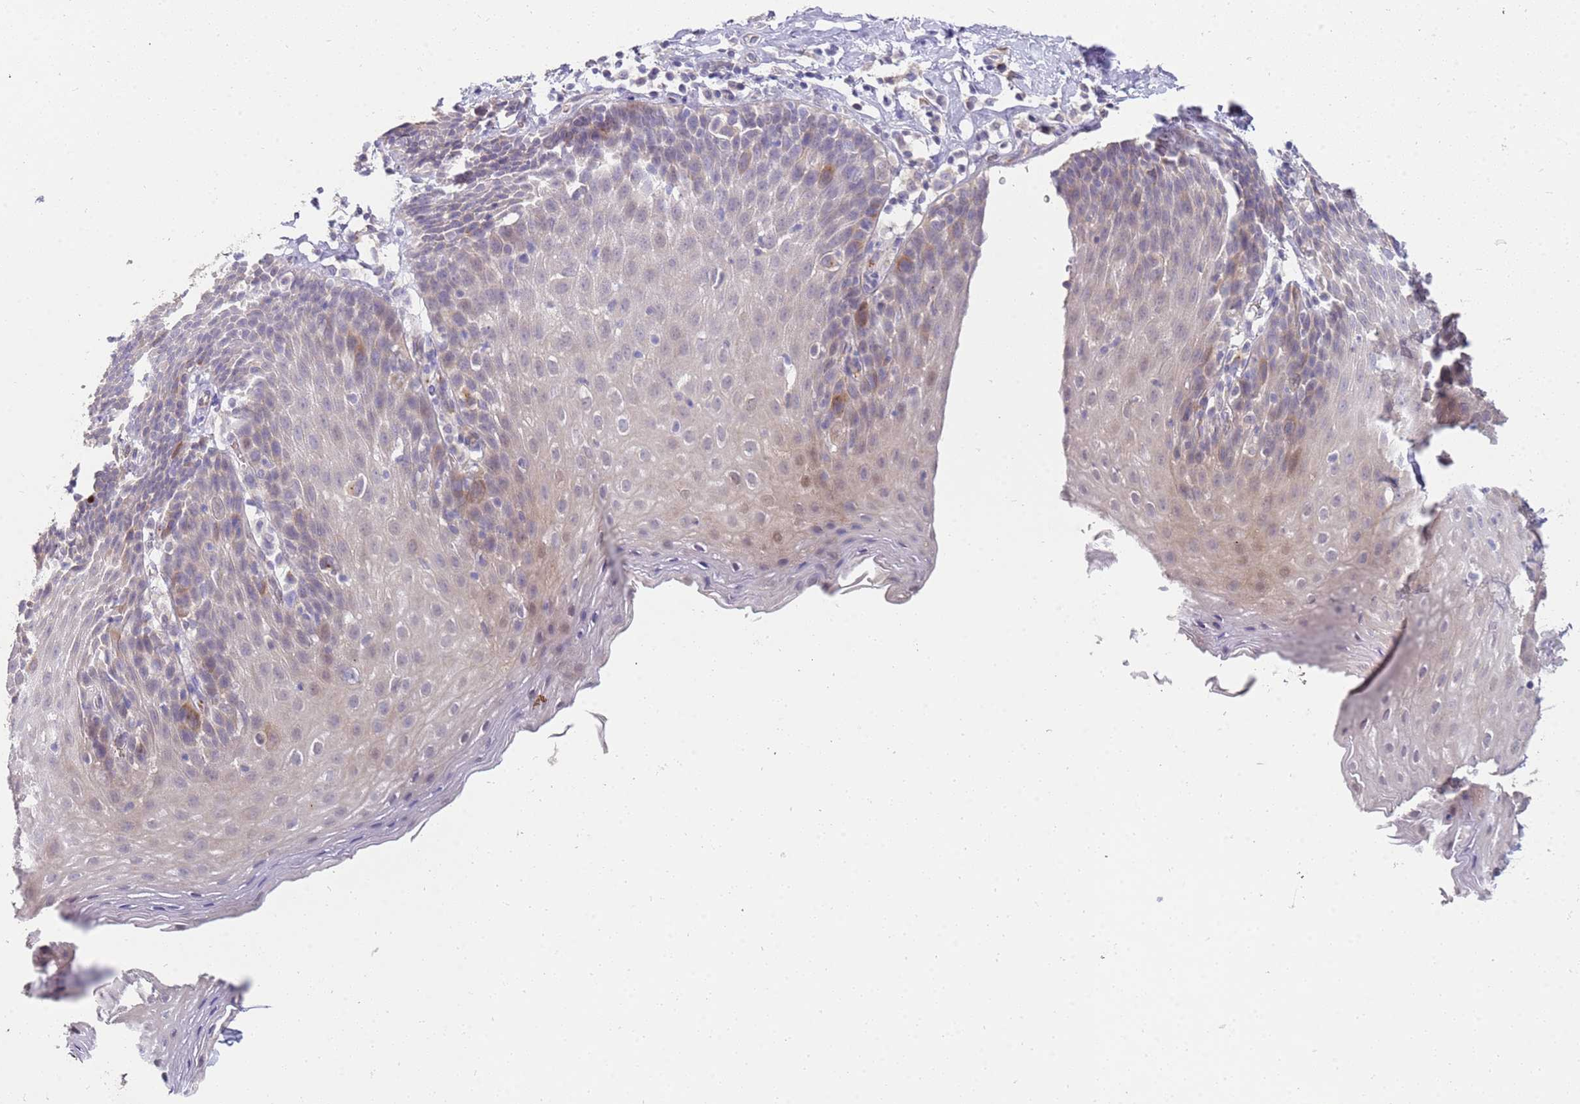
{"staining": {"intensity": "weak", "quantity": "<25%", "location": "cytoplasmic/membranous"}, "tissue": "esophagus", "cell_type": "Squamous epithelial cells", "image_type": "normal", "snomed": [{"axis": "morphology", "description": "Normal tissue, NOS"}, {"axis": "topography", "description": "Esophagus"}], "caption": "Immunohistochemistry of benign esophagus displays no staining in squamous epithelial cells.", "gene": "NMUR2", "patient": {"sex": "female", "age": 61}}